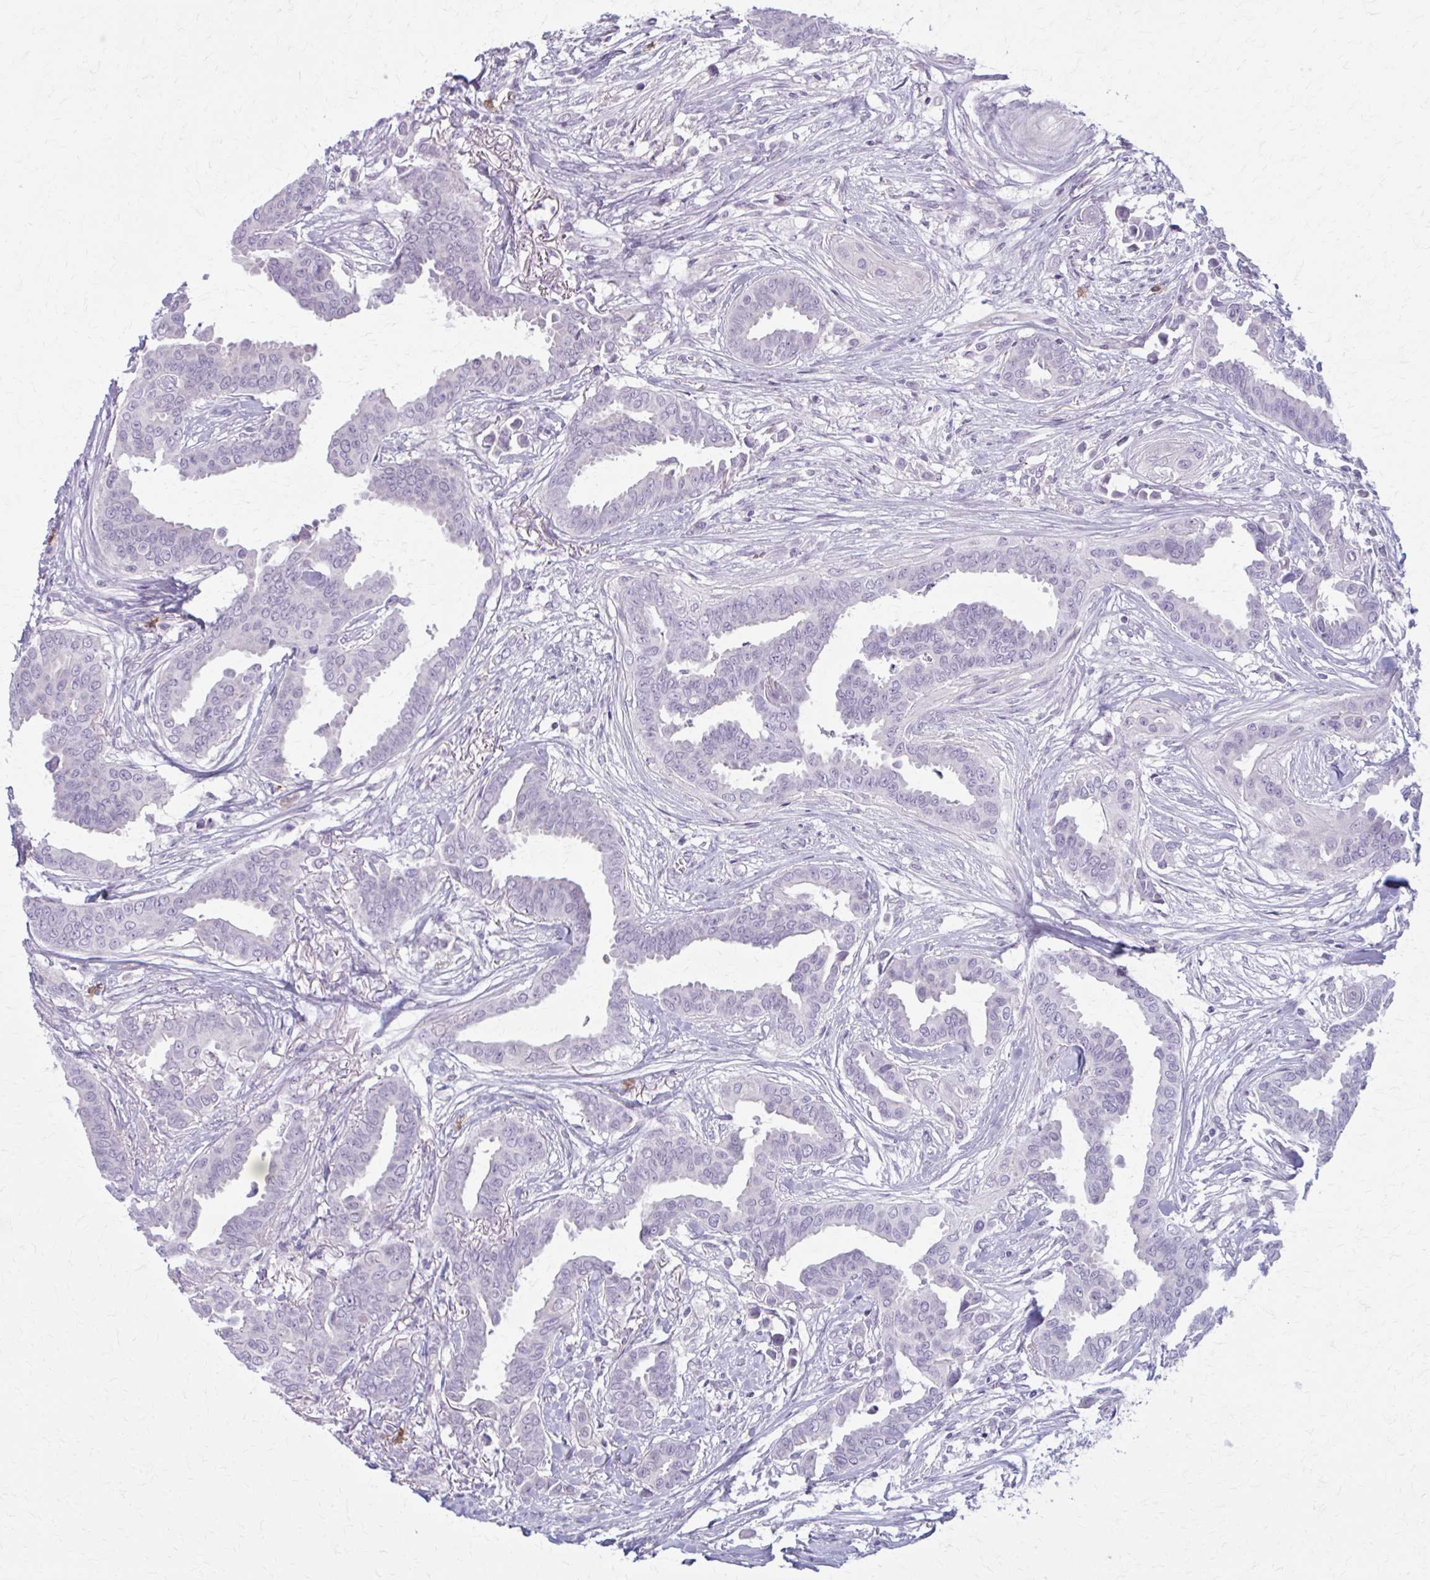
{"staining": {"intensity": "negative", "quantity": "none", "location": "none"}, "tissue": "breast cancer", "cell_type": "Tumor cells", "image_type": "cancer", "snomed": [{"axis": "morphology", "description": "Duct carcinoma"}, {"axis": "topography", "description": "Breast"}], "caption": "Histopathology image shows no protein expression in tumor cells of breast invasive ductal carcinoma tissue.", "gene": "CD38", "patient": {"sex": "female", "age": 45}}